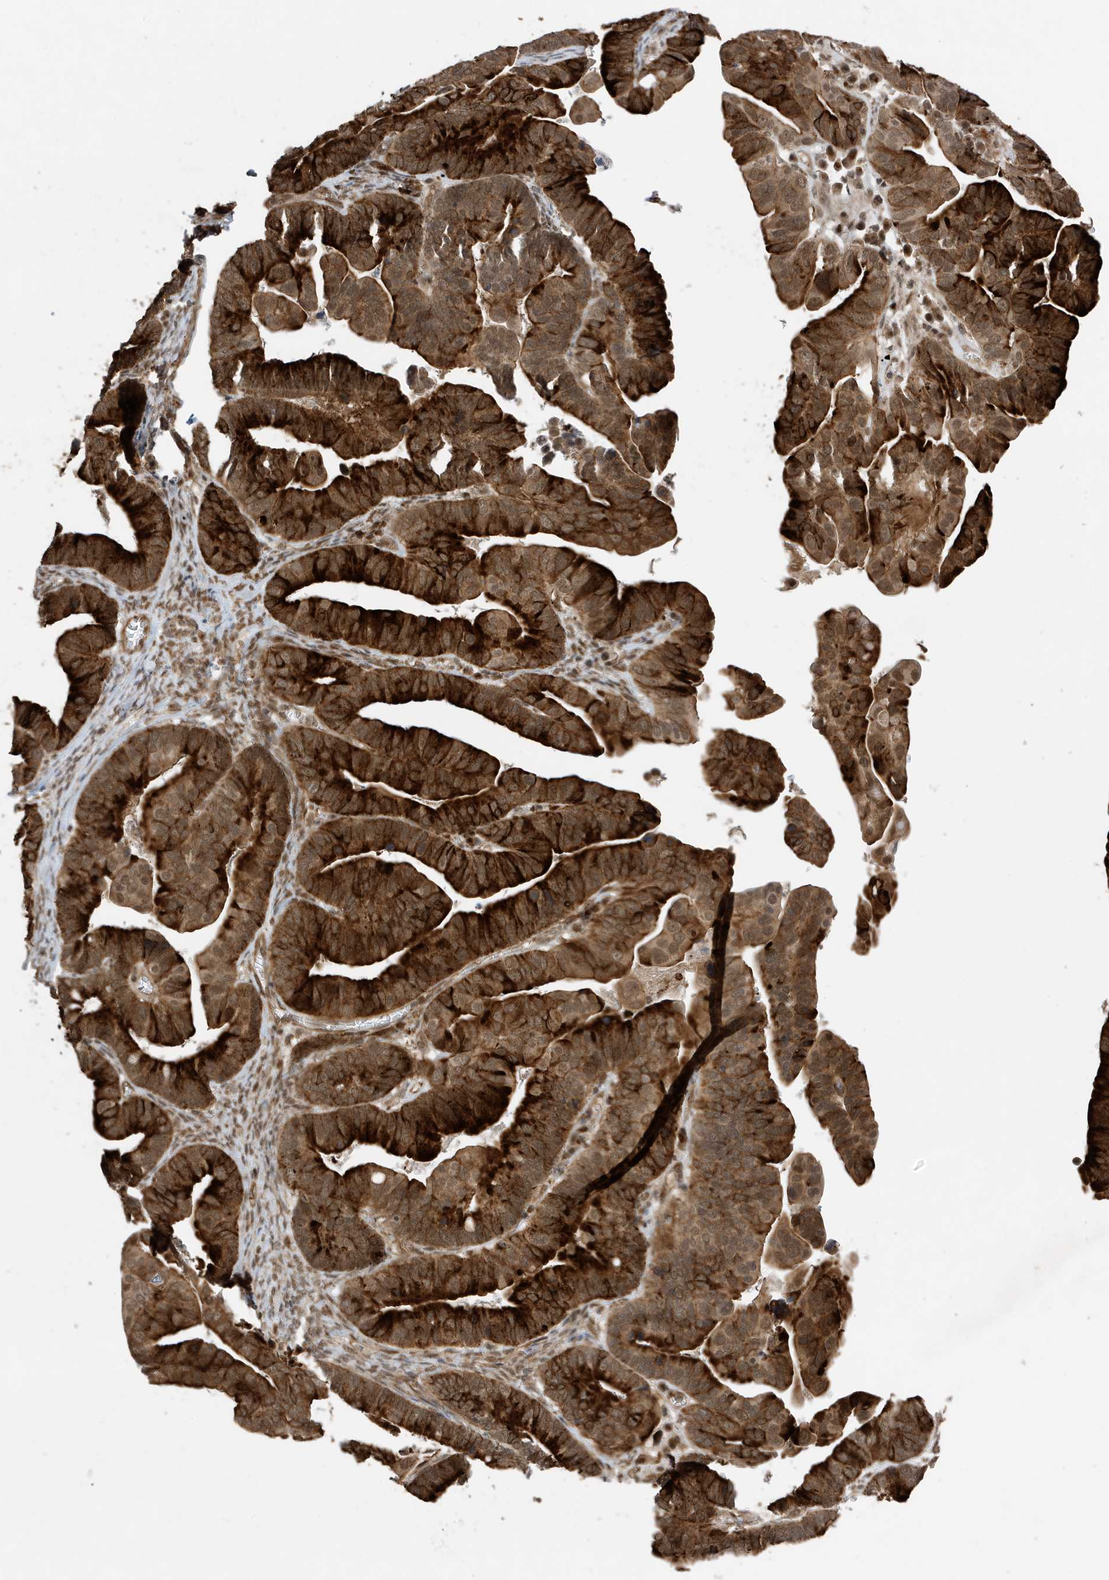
{"staining": {"intensity": "strong", "quantity": "25%-75%", "location": "cytoplasmic/membranous"}, "tissue": "ovarian cancer", "cell_type": "Tumor cells", "image_type": "cancer", "snomed": [{"axis": "morphology", "description": "Cystadenocarcinoma, serous, NOS"}, {"axis": "topography", "description": "Ovary"}], "caption": "Protein staining reveals strong cytoplasmic/membranous staining in approximately 25%-75% of tumor cells in ovarian cancer (serous cystadenocarcinoma).", "gene": "MAST3", "patient": {"sex": "female", "age": 56}}